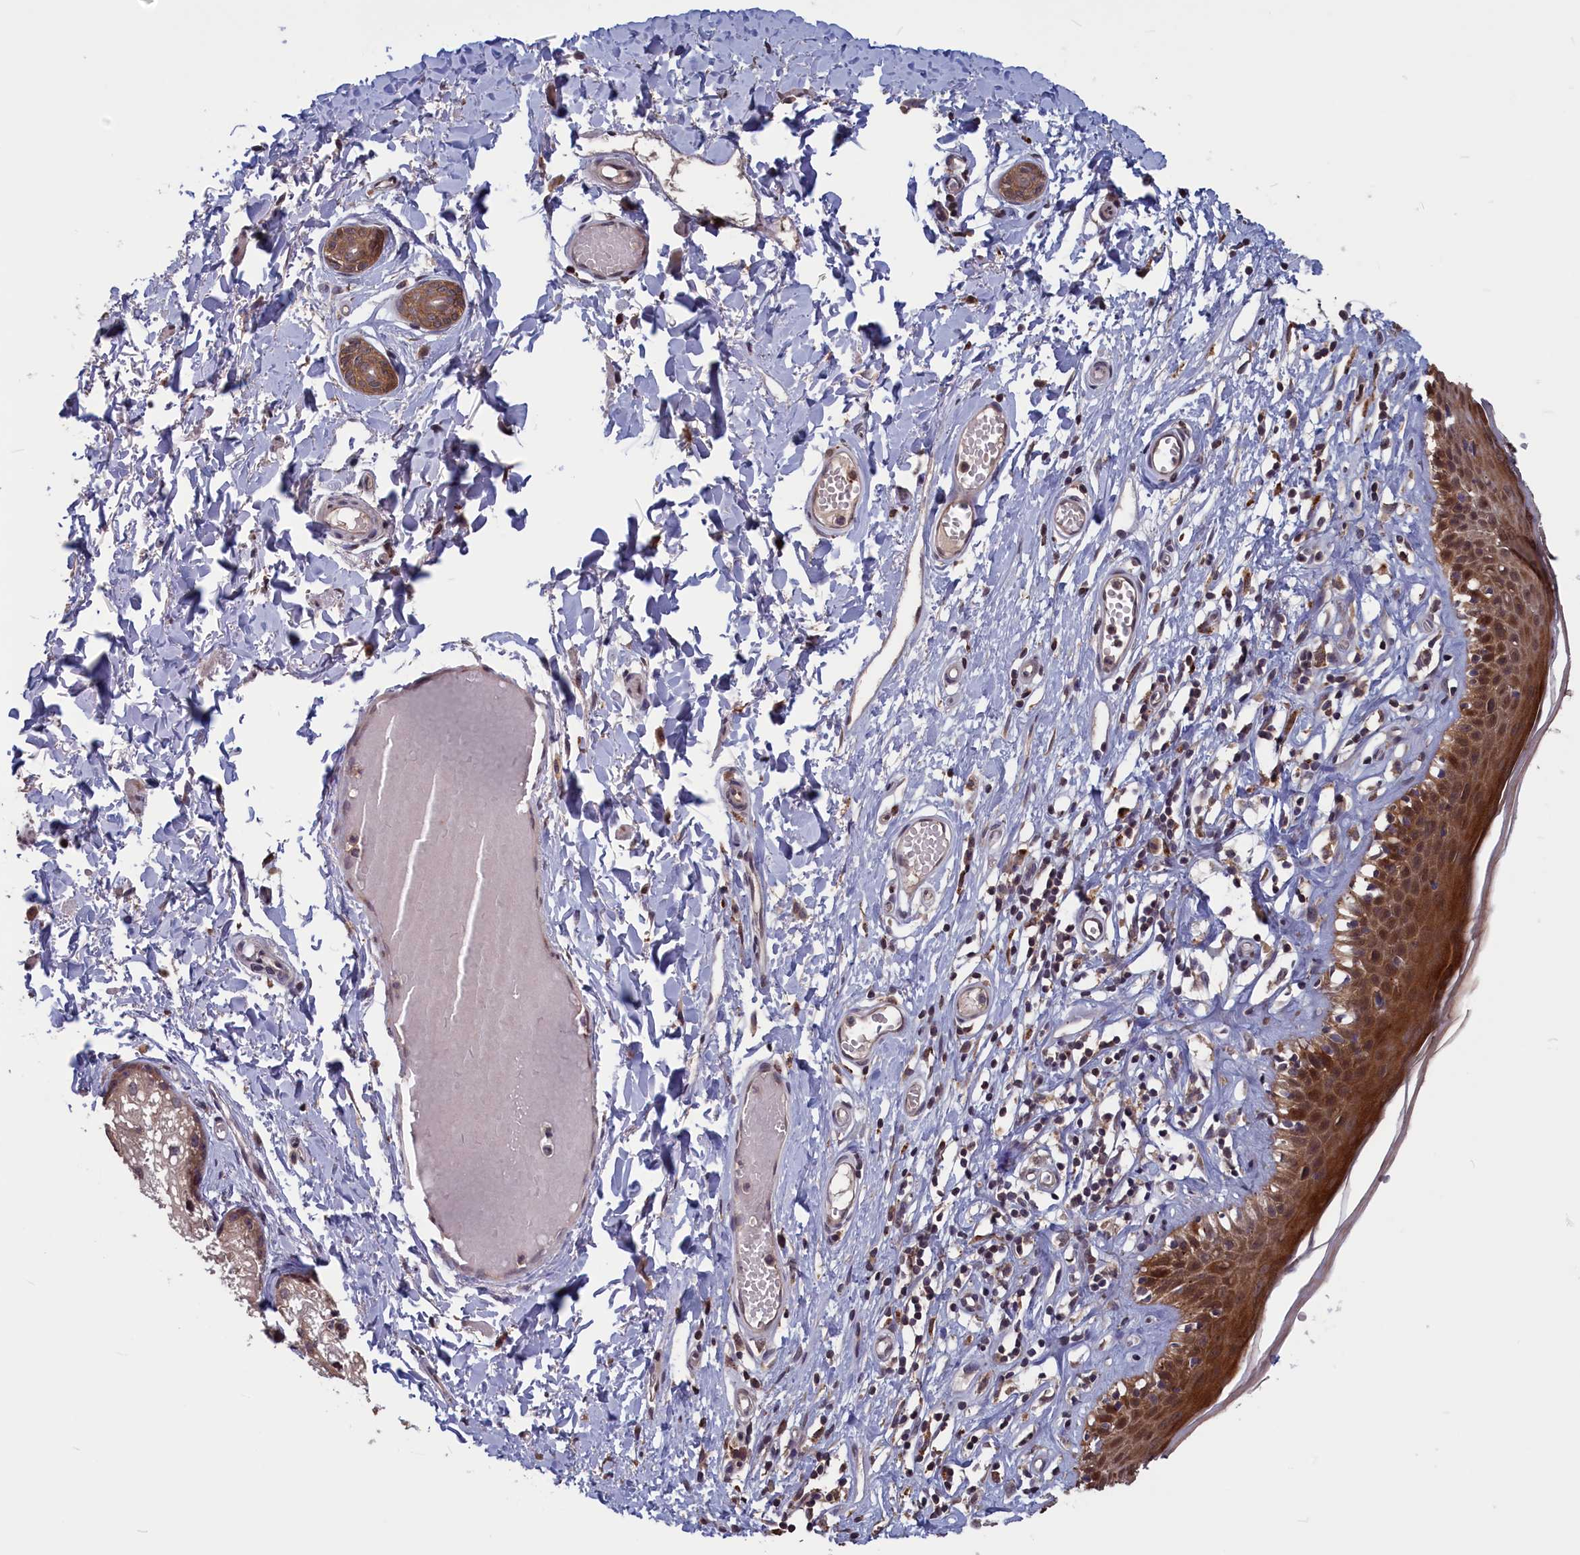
{"staining": {"intensity": "moderate", "quantity": ">75%", "location": "cytoplasmic/membranous,nuclear"}, "tissue": "skin", "cell_type": "Epidermal cells", "image_type": "normal", "snomed": [{"axis": "morphology", "description": "Normal tissue, NOS"}, {"axis": "topography", "description": "Adipose tissue"}, {"axis": "topography", "description": "Vascular tissue"}, {"axis": "topography", "description": "Vulva"}, {"axis": "topography", "description": "Peripheral nerve tissue"}], "caption": "Immunohistochemical staining of unremarkable skin reveals >75% levels of moderate cytoplasmic/membranous,nuclear protein expression in about >75% of epidermal cells. The protein of interest is stained brown, and the nuclei are stained in blue (DAB IHC with brightfield microscopy, high magnification).", "gene": "CACTIN", "patient": {"sex": "female", "age": 86}}